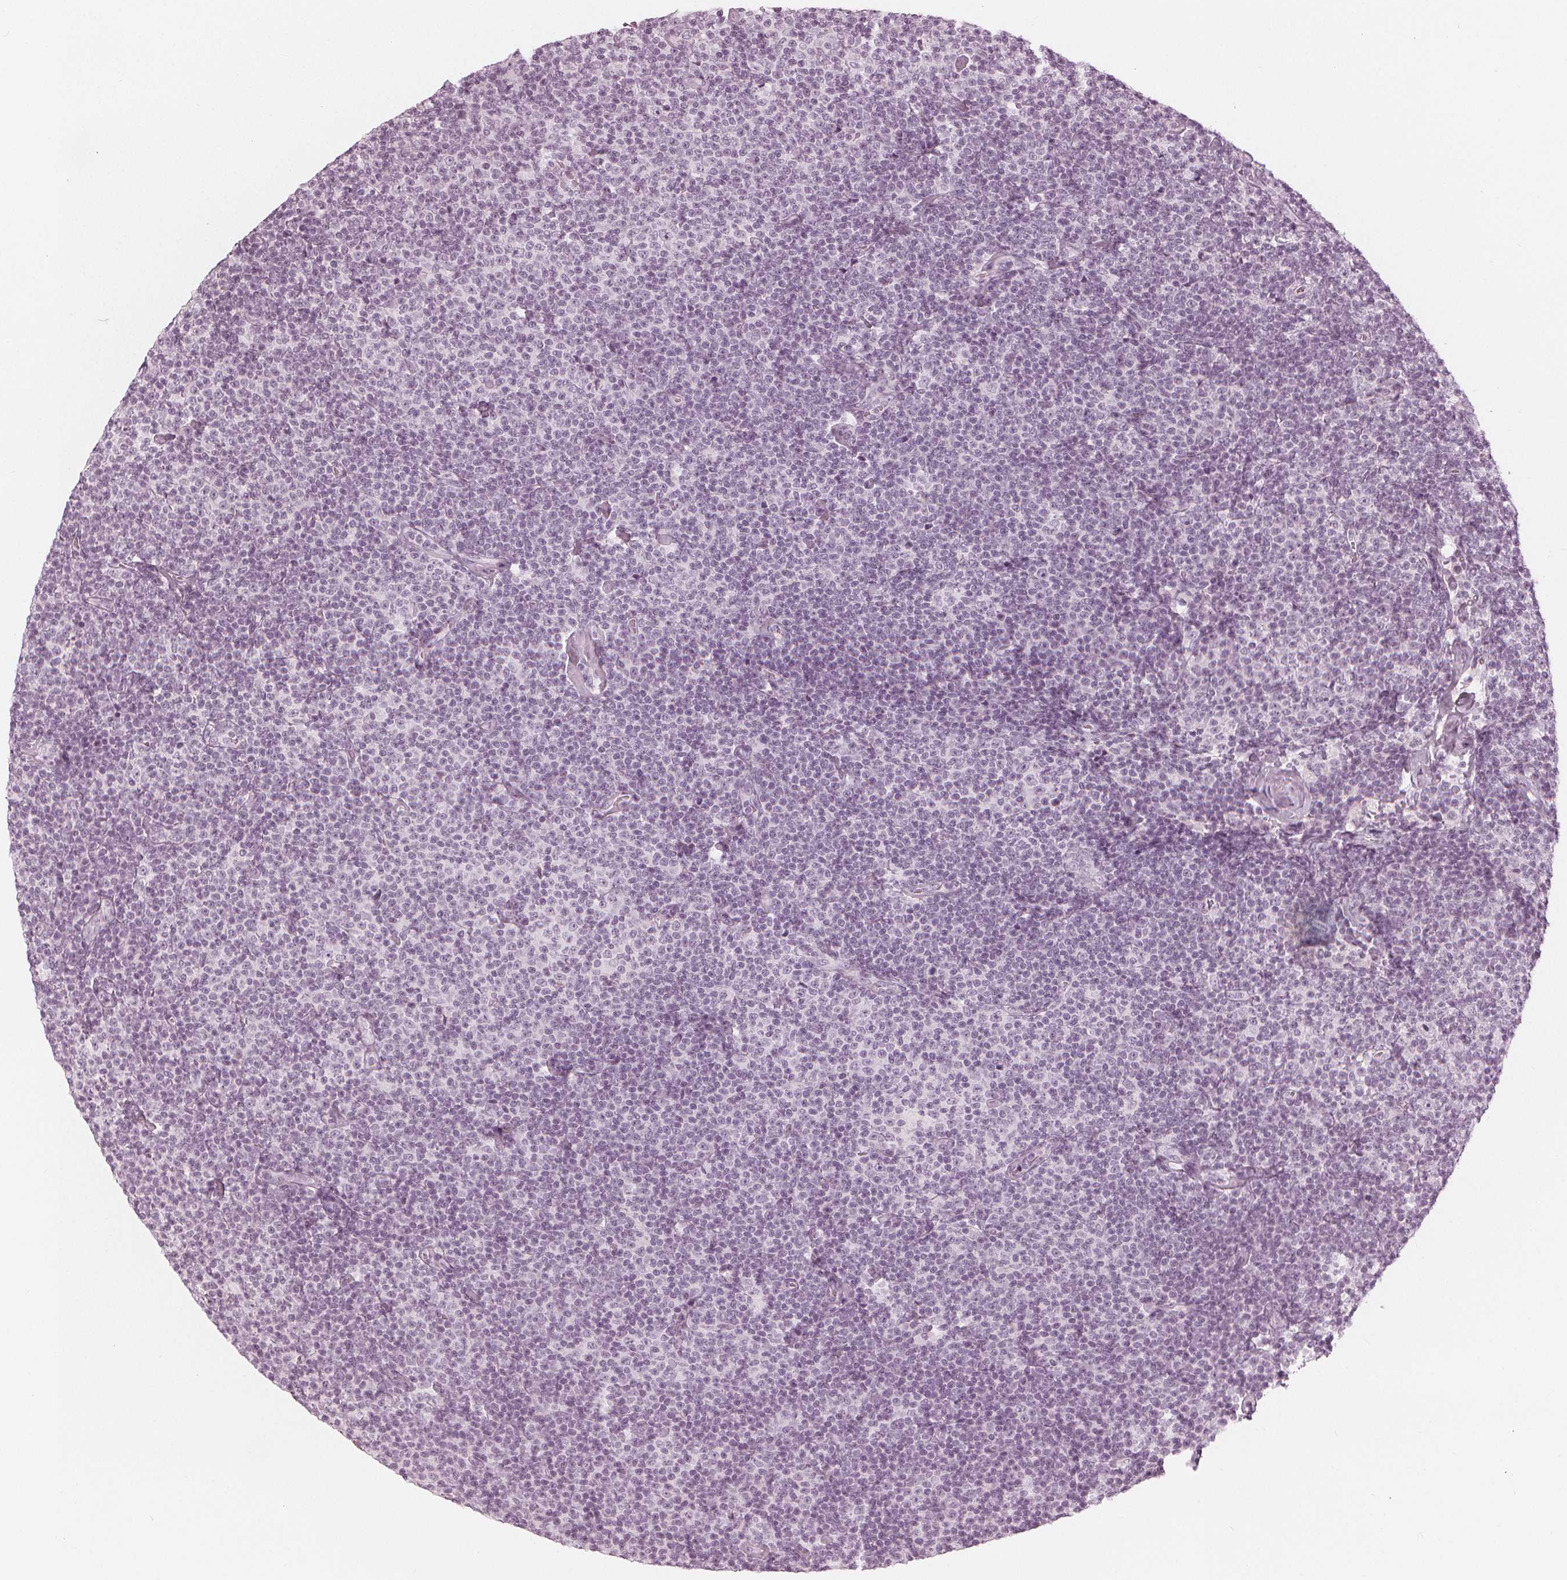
{"staining": {"intensity": "negative", "quantity": "none", "location": "none"}, "tissue": "lymphoma", "cell_type": "Tumor cells", "image_type": "cancer", "snomed": [{"axis": "morphology", "description": "Malignant lymphoma, non-Hodgkin's type, Low grade"}, {"axis": "topography", "description": "Lymph node"}], "caption": "This is an immunohistochemistry histopathology image of human lymphoma. There is no expression in tumor cells.", "gene": "PAEP", "patient": {"sex": "male", "age": 81}}